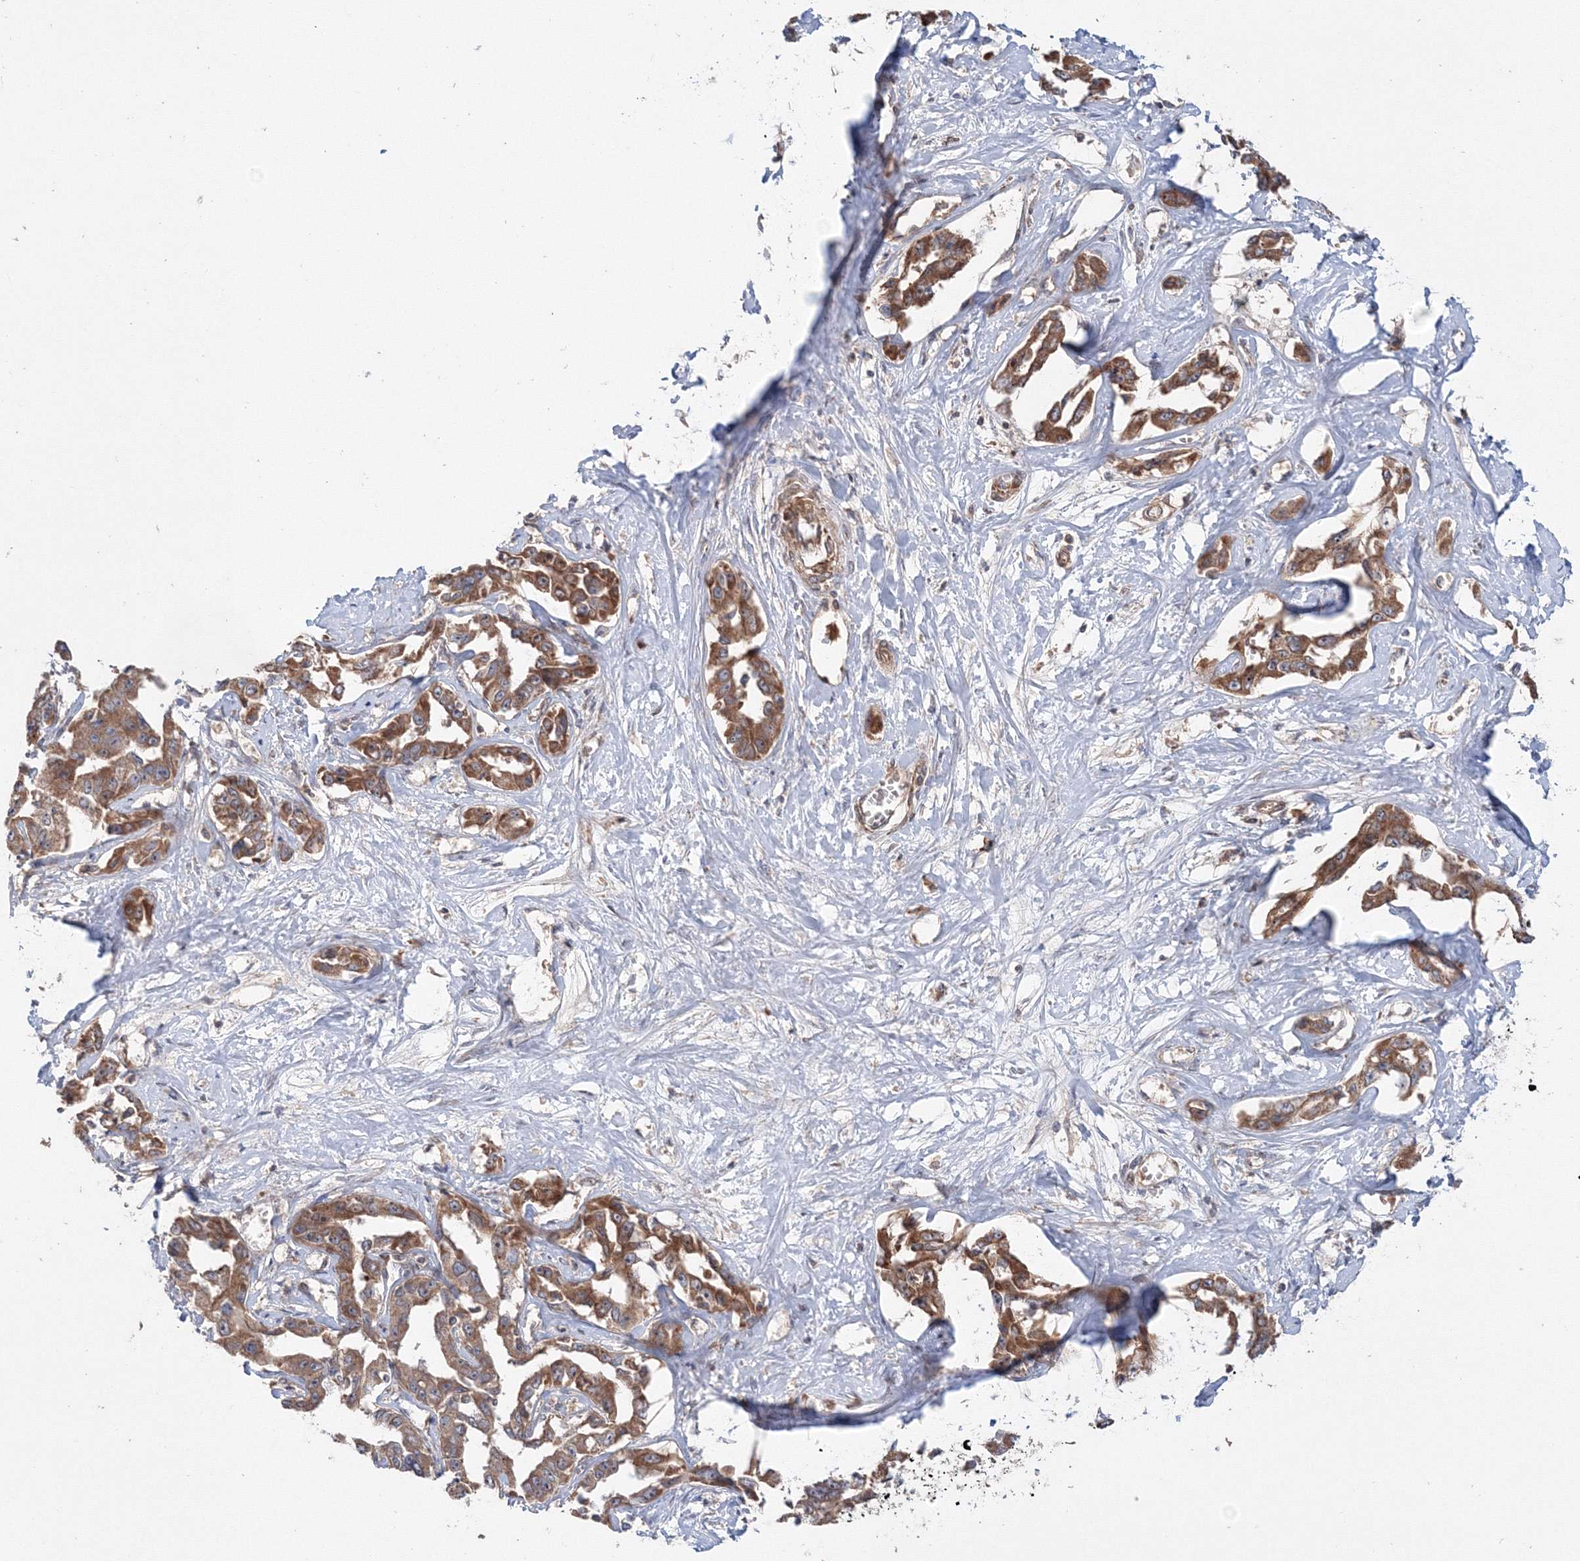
{"staining": {"intensity": "moderate", "quantity": ">75%", "location": "cytoplasmic/membranous"}, "tissue": "liver cancer", "cell_type": "Tumor cells", "image_type": "cancer", "snomed": [{"axis": "morphology", "description": "Cholangiocarcinoma"}, {"axis": "topography", "description": "Liver"}], "caption": "A histopathology image of liver cancer (cholangiocarcinoma) stained for a protein reveals moderate cytoplasmic/membranous brown staining in tumor cells.", "gene": "NOA1", "patient": {"sex": "male", "age": 59}}